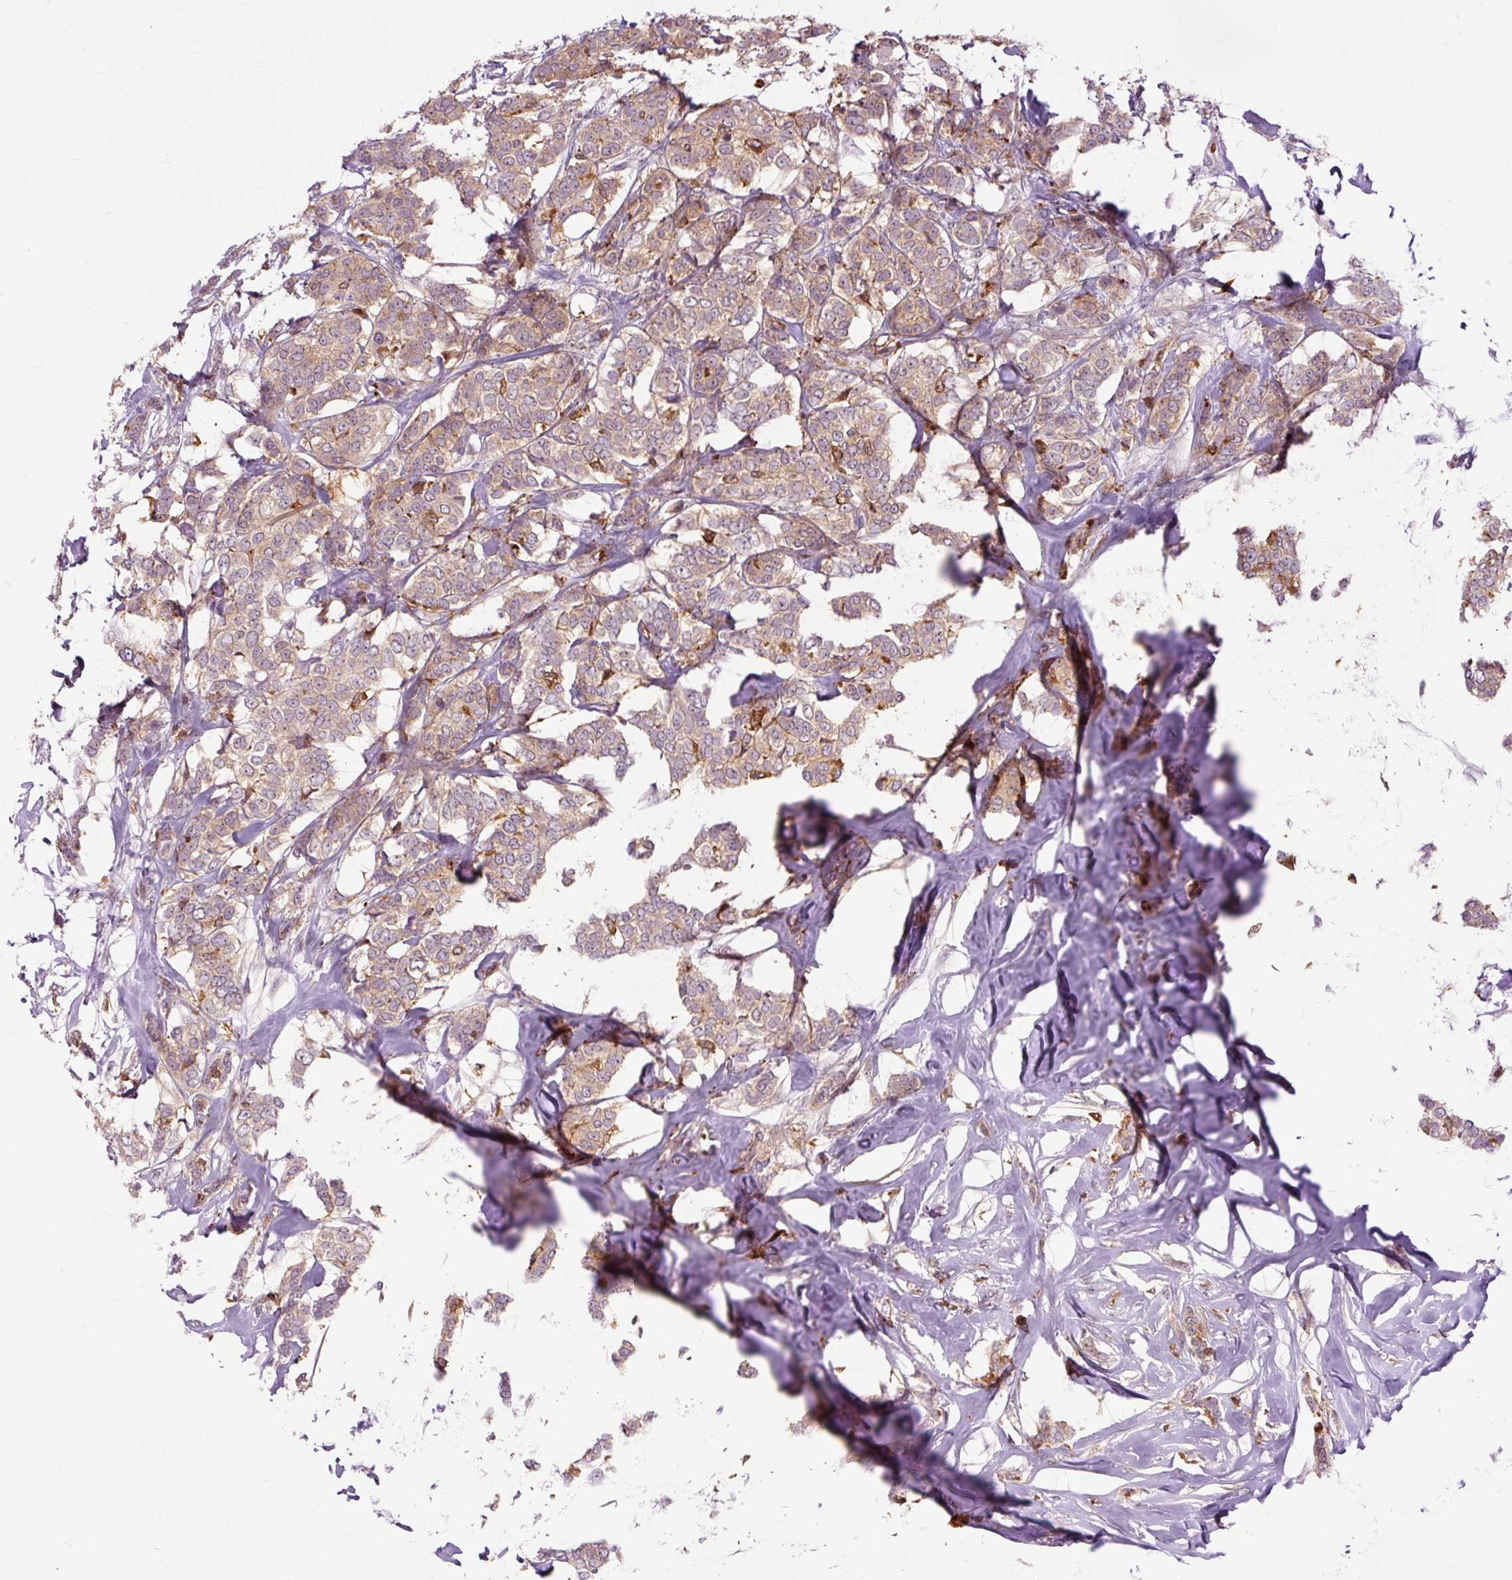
{"staining": {"intensity": "weak", "quantity": ">75%", "location": "cytoplasmic/membranous"}, "tissue": "breast cancer", "cell_type": "Tumor cells", "image_type": "cancer", "snomed": [{"axis": "morphology", "description": "Duct carcinoma"}, {"axis": "topography", "description": "Breast"}], "caption": "Immunohistochemistry (IHC) photomicrograph of breast invasive ductal carcinoma stained for a protein (brown), which reveals low levels of weak cytoplasmic/membranous expression in about >75% of tumor cells.", "gene": "CEBPZ", "patient": {"sex": "female", "age": 72}}